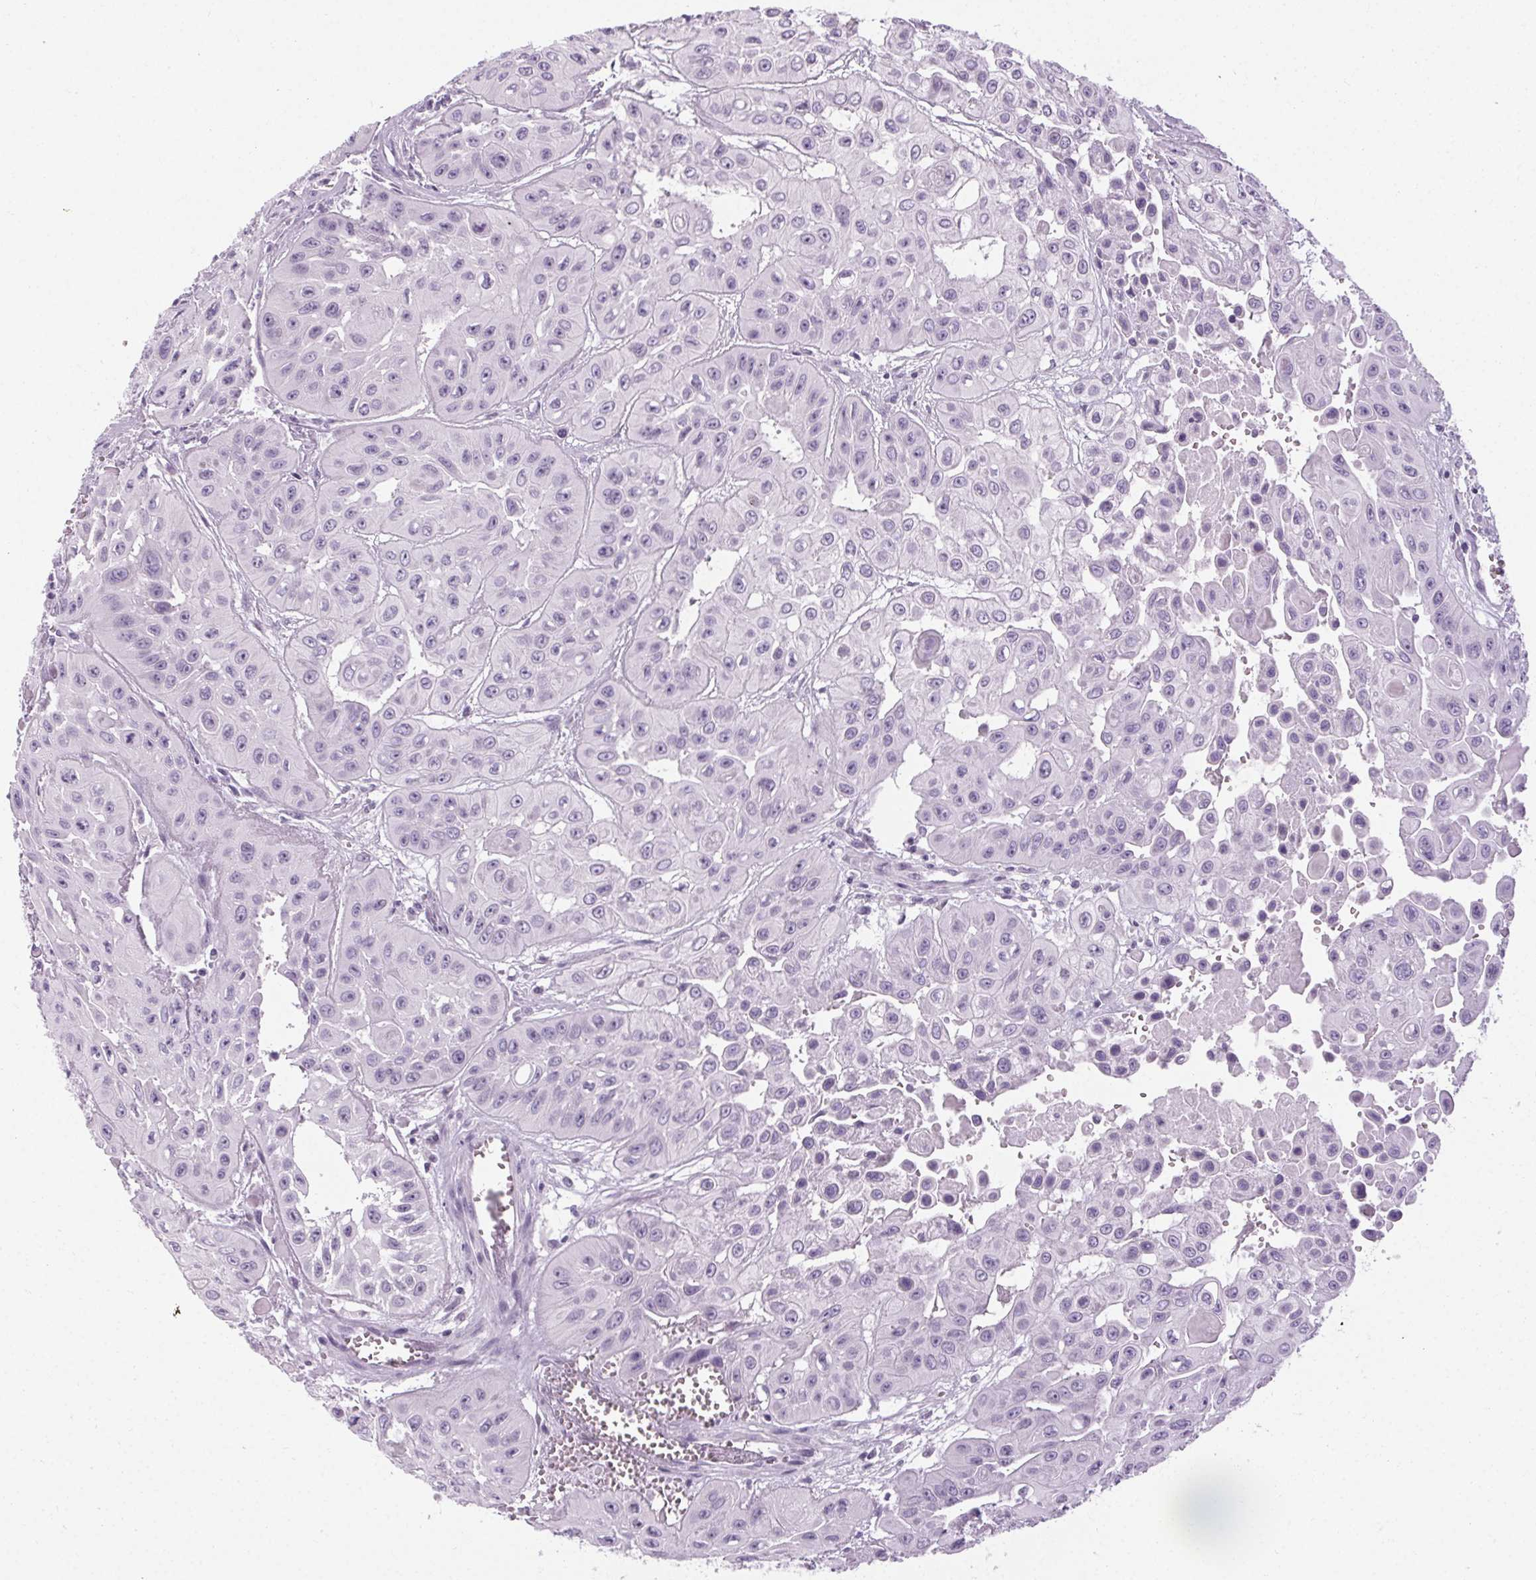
{"staining": {"intensity": "negative", "quantity": "none", "location": "none"}, "tissue": "head and neck cancer", "cell_type": "Tumor cells", "image_type": "cancer", "snomed": [{"axis": "morphology", "description": "Adenocarcinoma, NOS"}, {"axis": "topography", "description": "Head-Neck"}], "caption": "DAB (3,3'-diaminobenzidine) immunohistochemical staining of head and neck cancer reveals no significant expression in tumor cells. (IHC, brightfield microscopy, high magnification).", "gene": "POMC", "patient": {"sex": "male", "age": 73}}